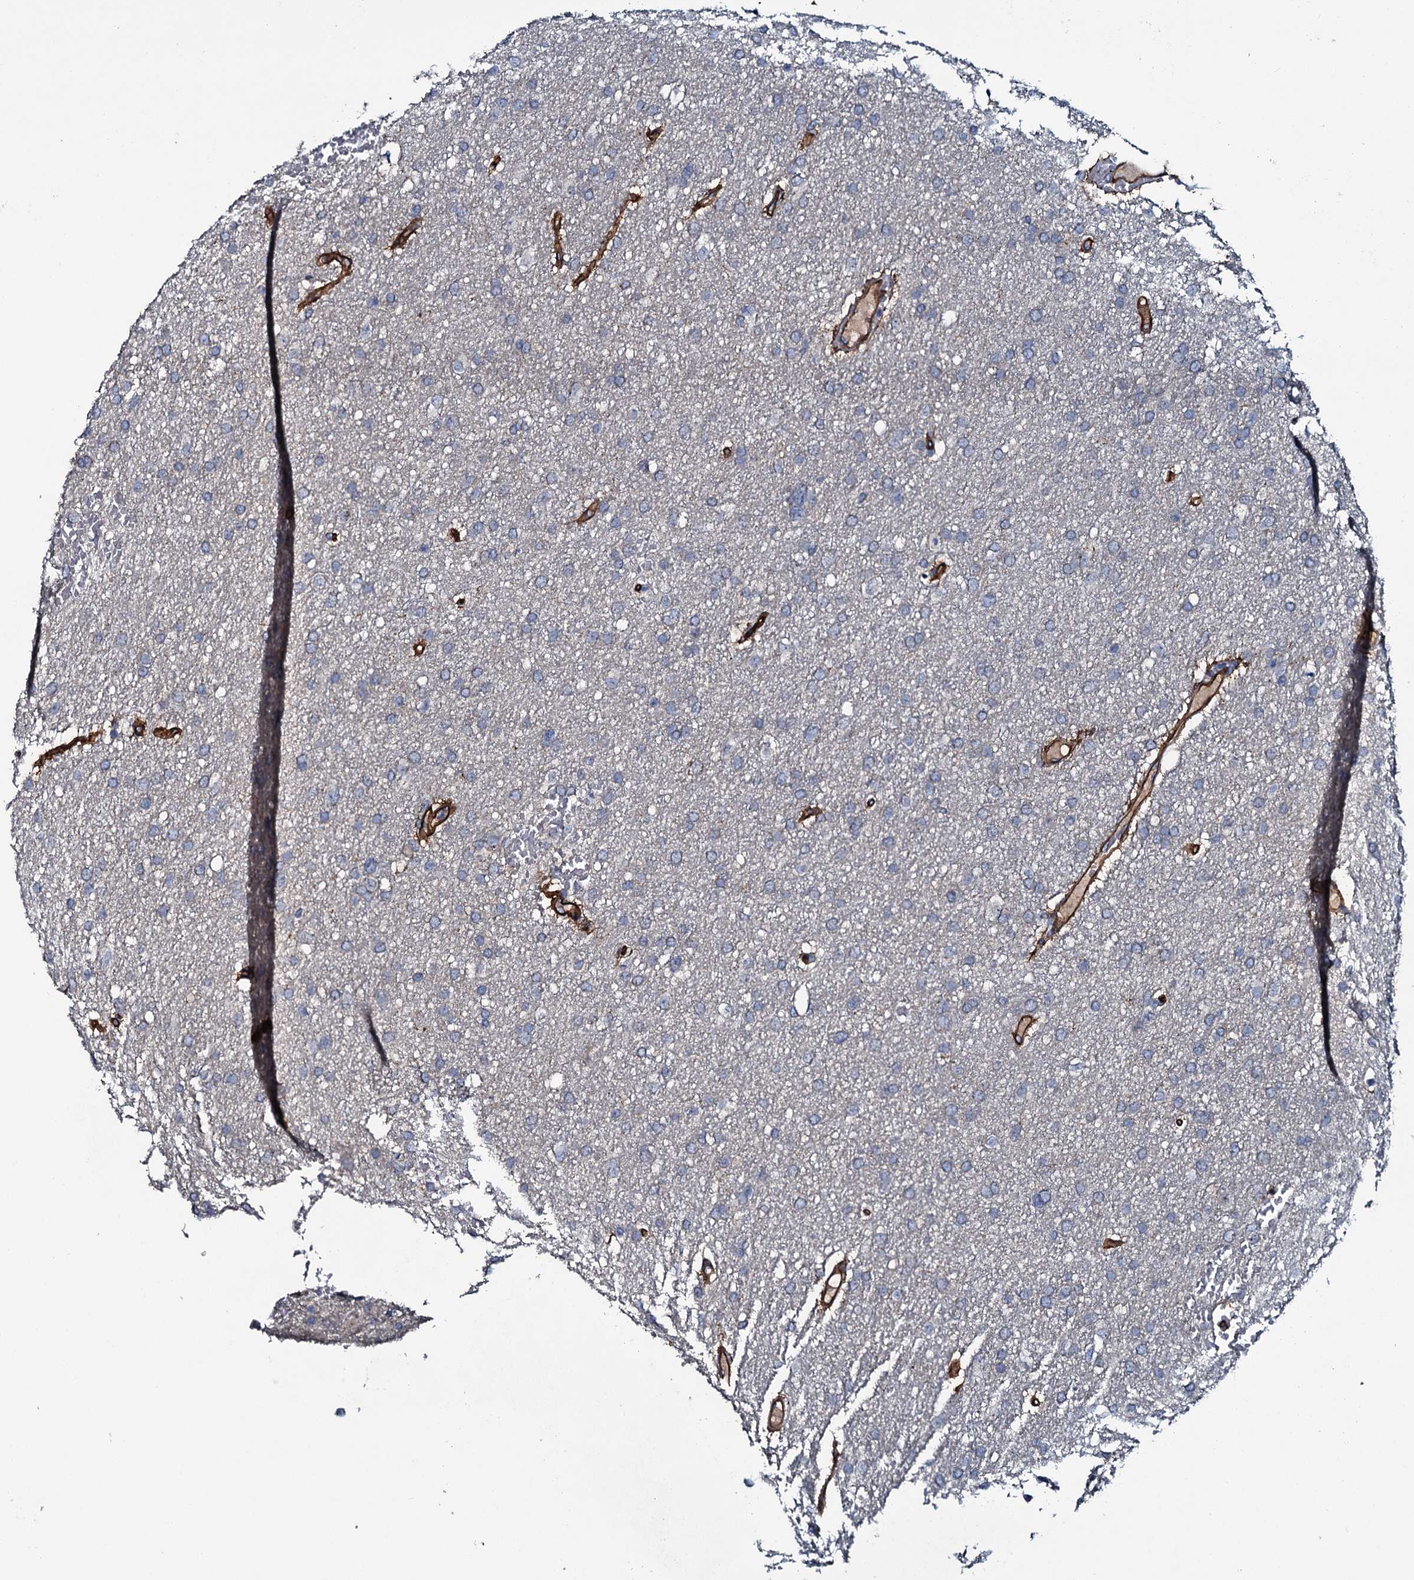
{"staining": {"intensity": "negative", "quantity": "none", "location": "none"}, "tissue": "glioma", "cell_type": "Tumor cells", "image_type": "cancer", "snomed": [{"axis": "morphology", "description": "Glioma, malignant, High grade"}, {"axis": "topography", "description": "Cerebral cortex"}], "caption": "Protein analysis of malignant glioma (high-grade) reveals no significant staining in tumor cells.", "gene": "CLEC14A", "patient": {"sex": "female", "age": 36}}